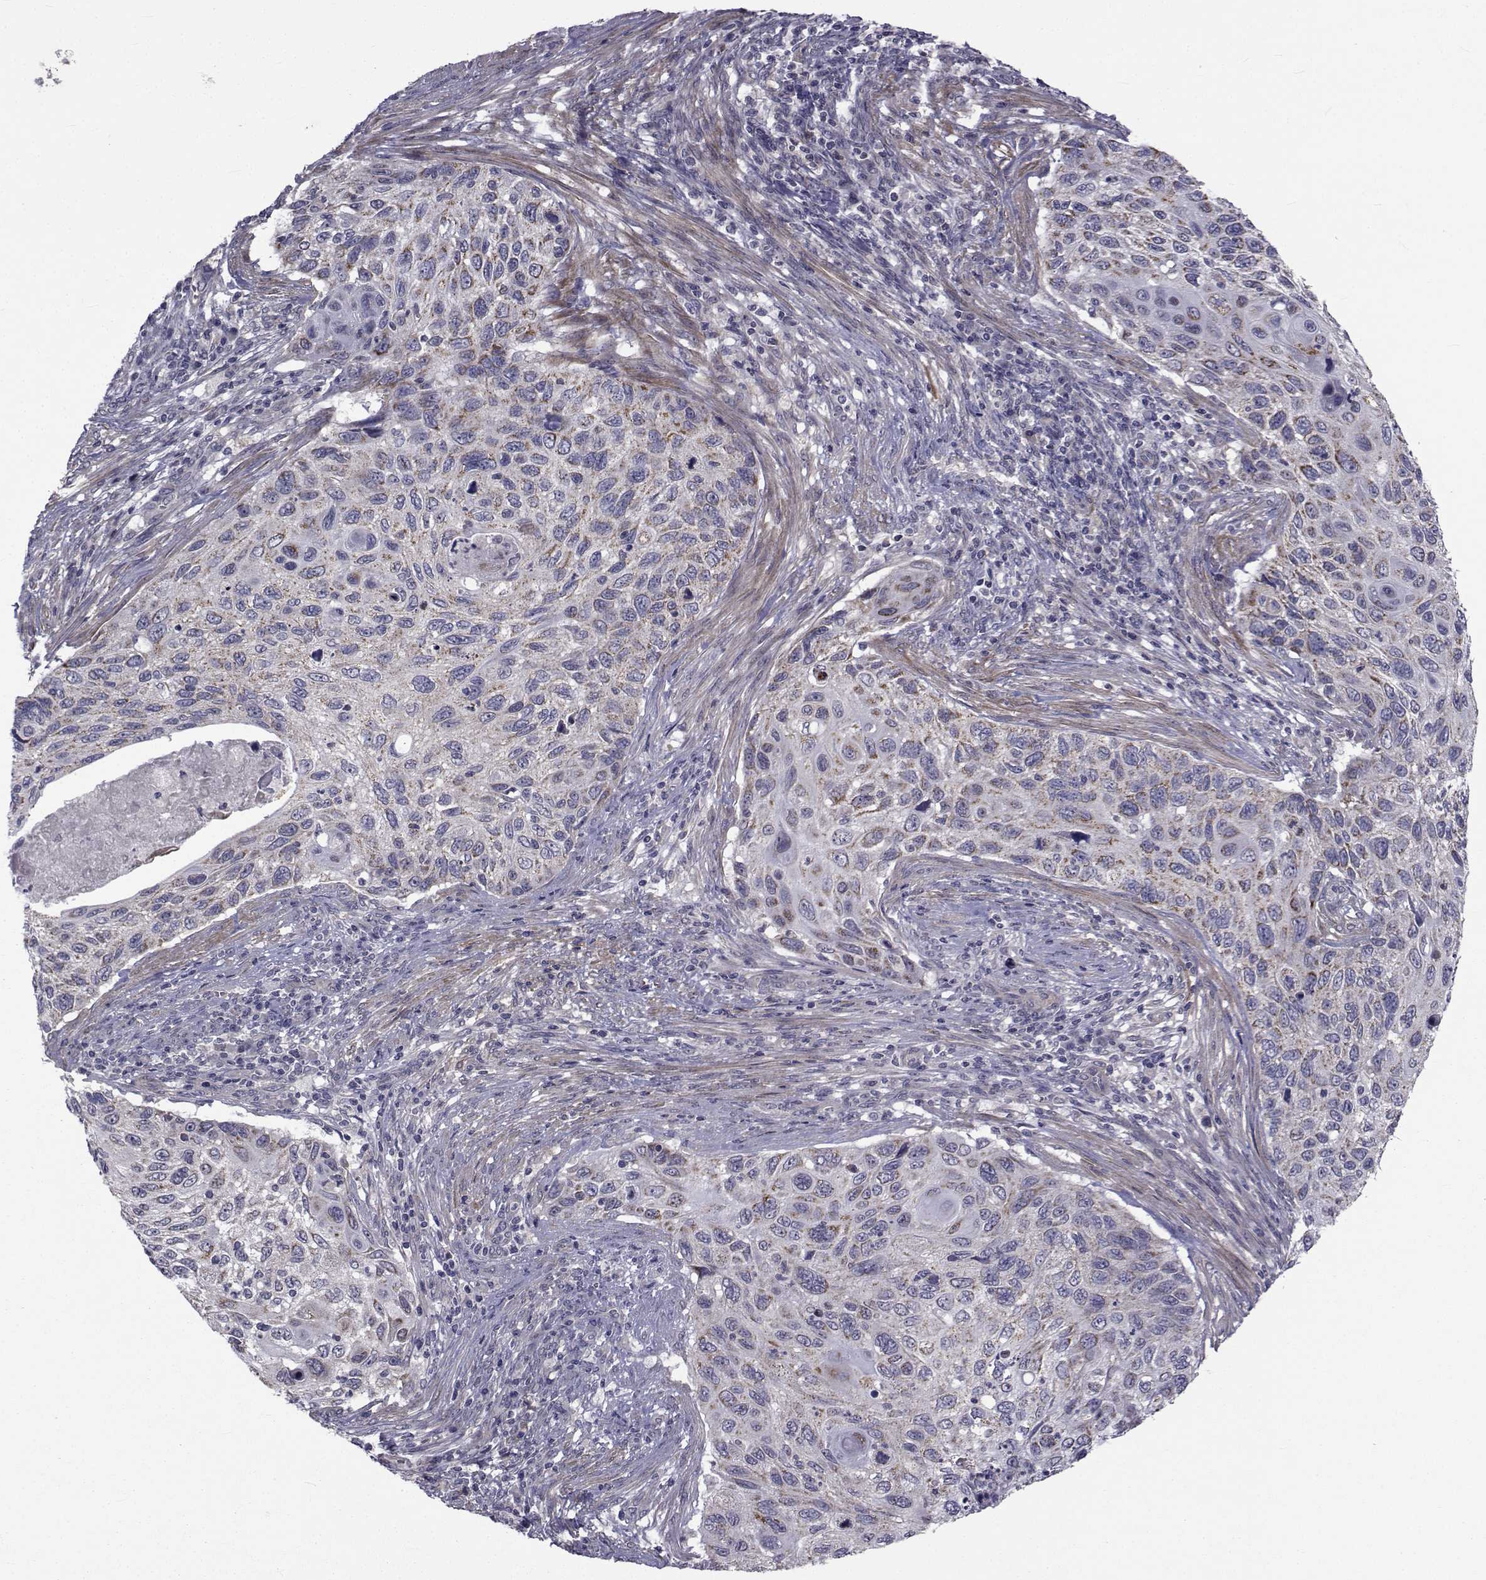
{"staining": {"intensity": "moderate", "quantity": "<25%", "location": "cytoplasmic/membranous"}, "tissue": "cervical cancer", "cell_type": "Tumor cells", "image_type": "cancer", "snomed": [{"axis": "morphology", "description": "Squamous cell carcinoma, NOS"}, {"axis": "topography", "description": "Cervix"}], "caption": "Immunohistochemistry (IHC) of human cervical cancer (squamous cell carcinoma) displays low levels of moderate cytoplasmic/membranous staining in approximately <25% of tumor cells. The staining was performed using DAB (3,3'-diaminobenzidine), with brown indicating positive protein expression. Nuclei are stained blue with hematoxylin.", "gene": "CFAP74", "patient": {"sex": "female", "age": 70}}